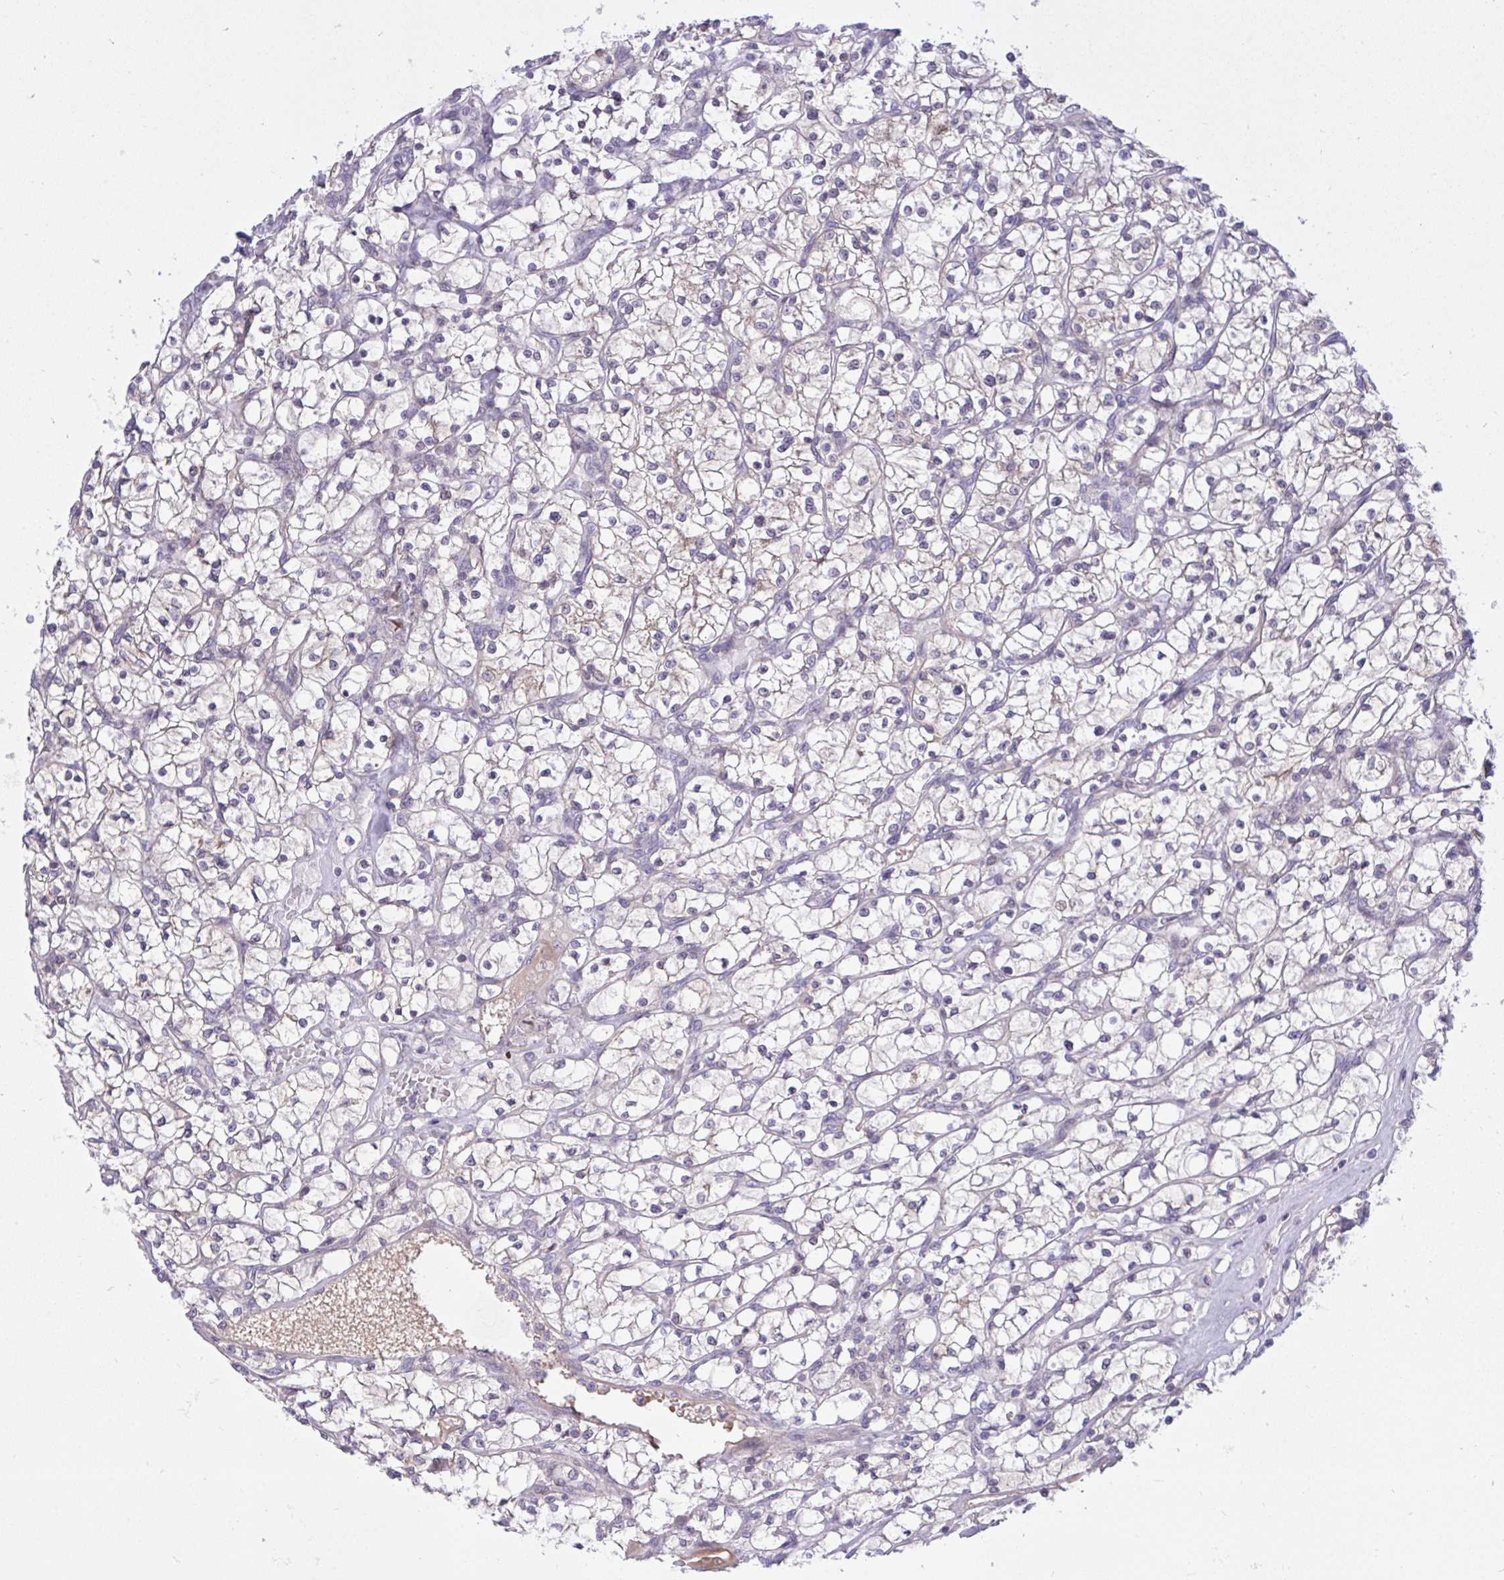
{"staining": {"intensity": "weak", "quantity": "25%-75%", "location": "cytoplasmic/membranous"}, "tissue": "renal cancer", "cell_type": "Tumor cells", "image_type": "cancer", "snomed": [{"axis": "morphology", "description": "Adenocarcinoma, NOS"}, {"axis": "topography", "description": "Kidney"}], "caption": "Protein analysis of renal cancer tissue shows weak cytoplasmic/membranous staining in about 25%-75% of tumor cells.", "gene": "EPOP", "patient": {"sex": "female", "age": 64}}